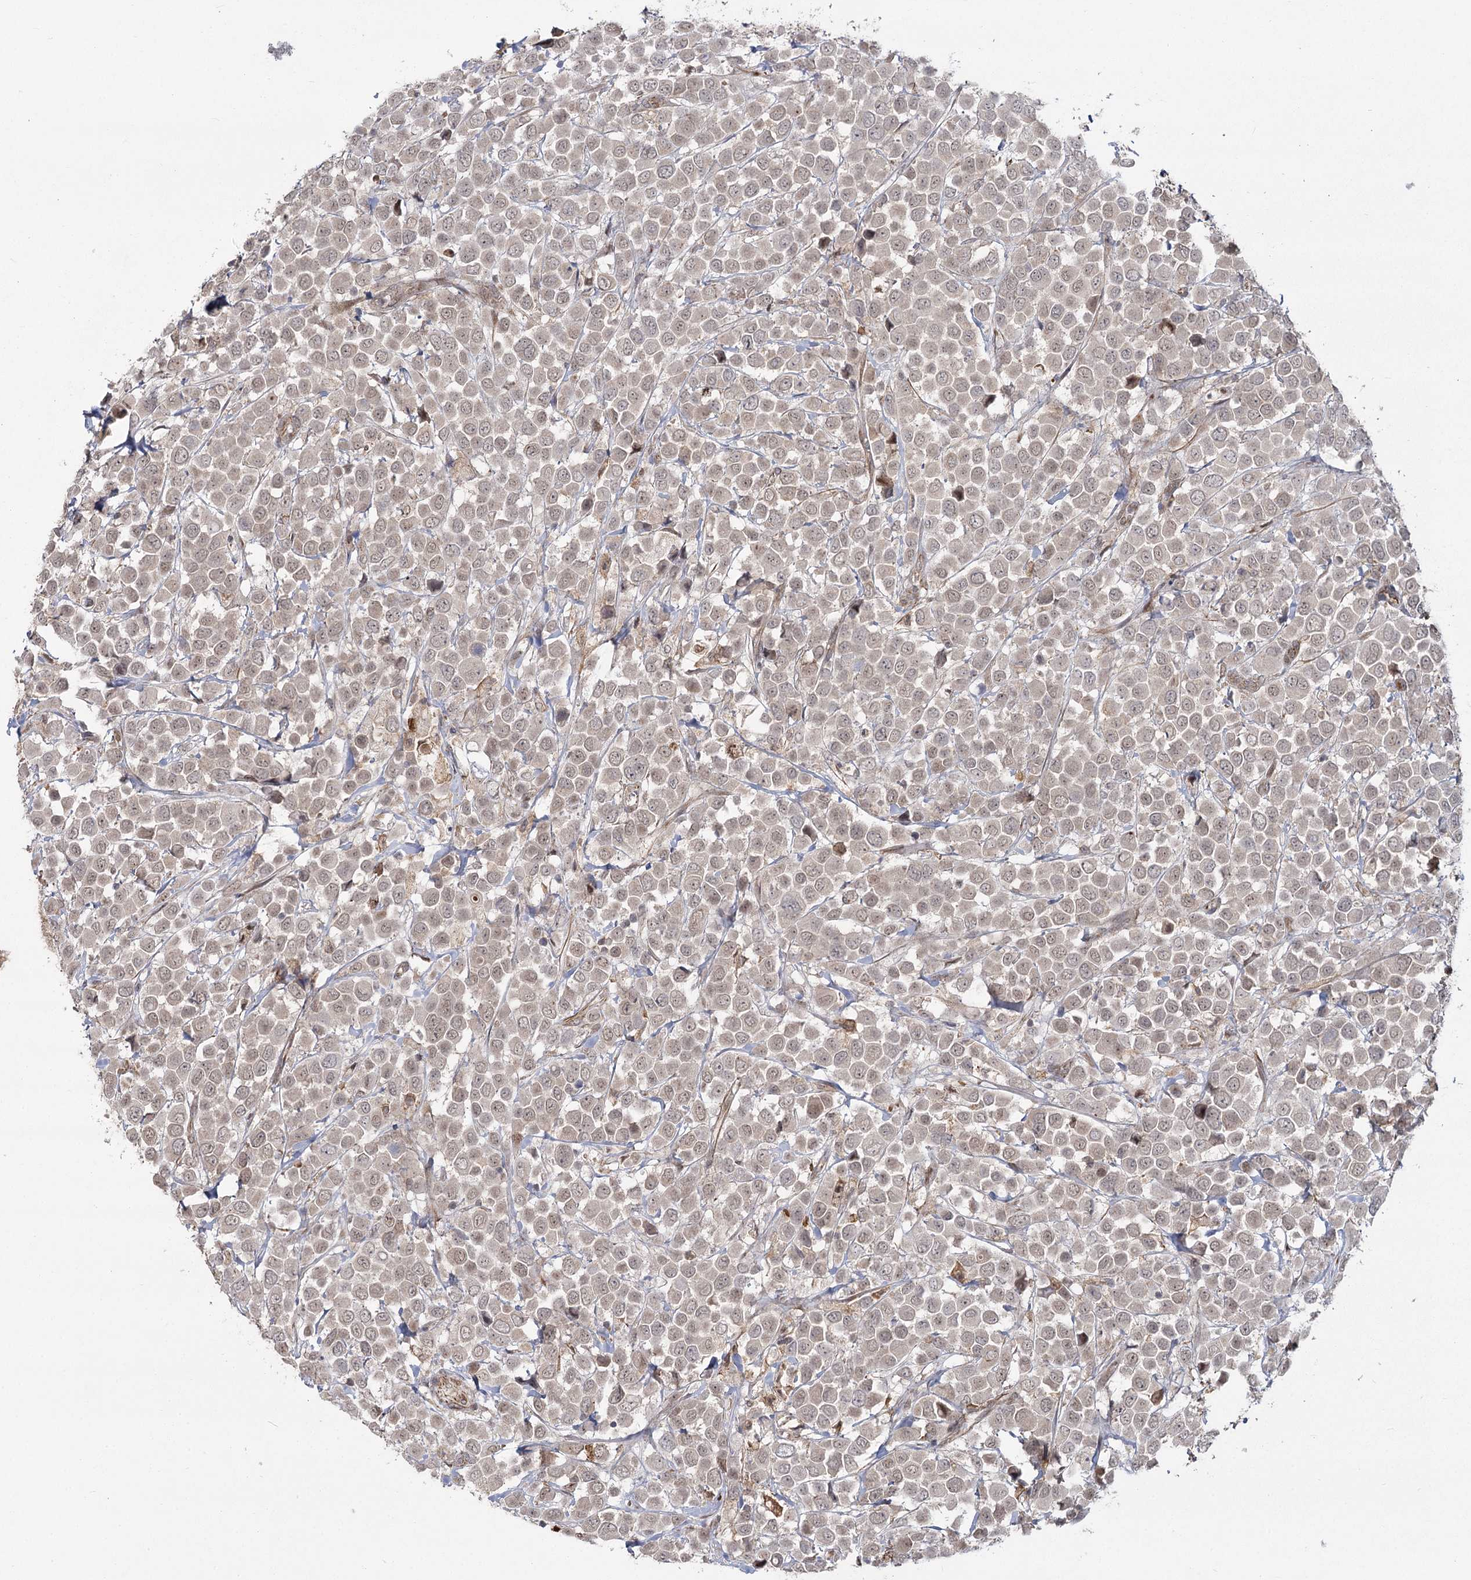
{"staining": {"intensity": "weak", "quantity": ">75%", "location": "cytoplasmic/membranous,nuclear"}, "tissue": "breast cancer", "cell_type": "Tumor cells", "image_type": "cancer", "snomed": [{"axis": "morphology", "description": "Duct carcinoma"}, {"axis": "topography", "description": "Breast"}], "caption": "Immunohistochemistry image of human breast intraductal carcinoma stained for a protein (brown), which exhibits low levels of weak cytoplasmic/membranous and nuclear expression in about >75% of tumor cells.", "gene": "AP2M1", "patient": {"sex": "female", "age": 61}}